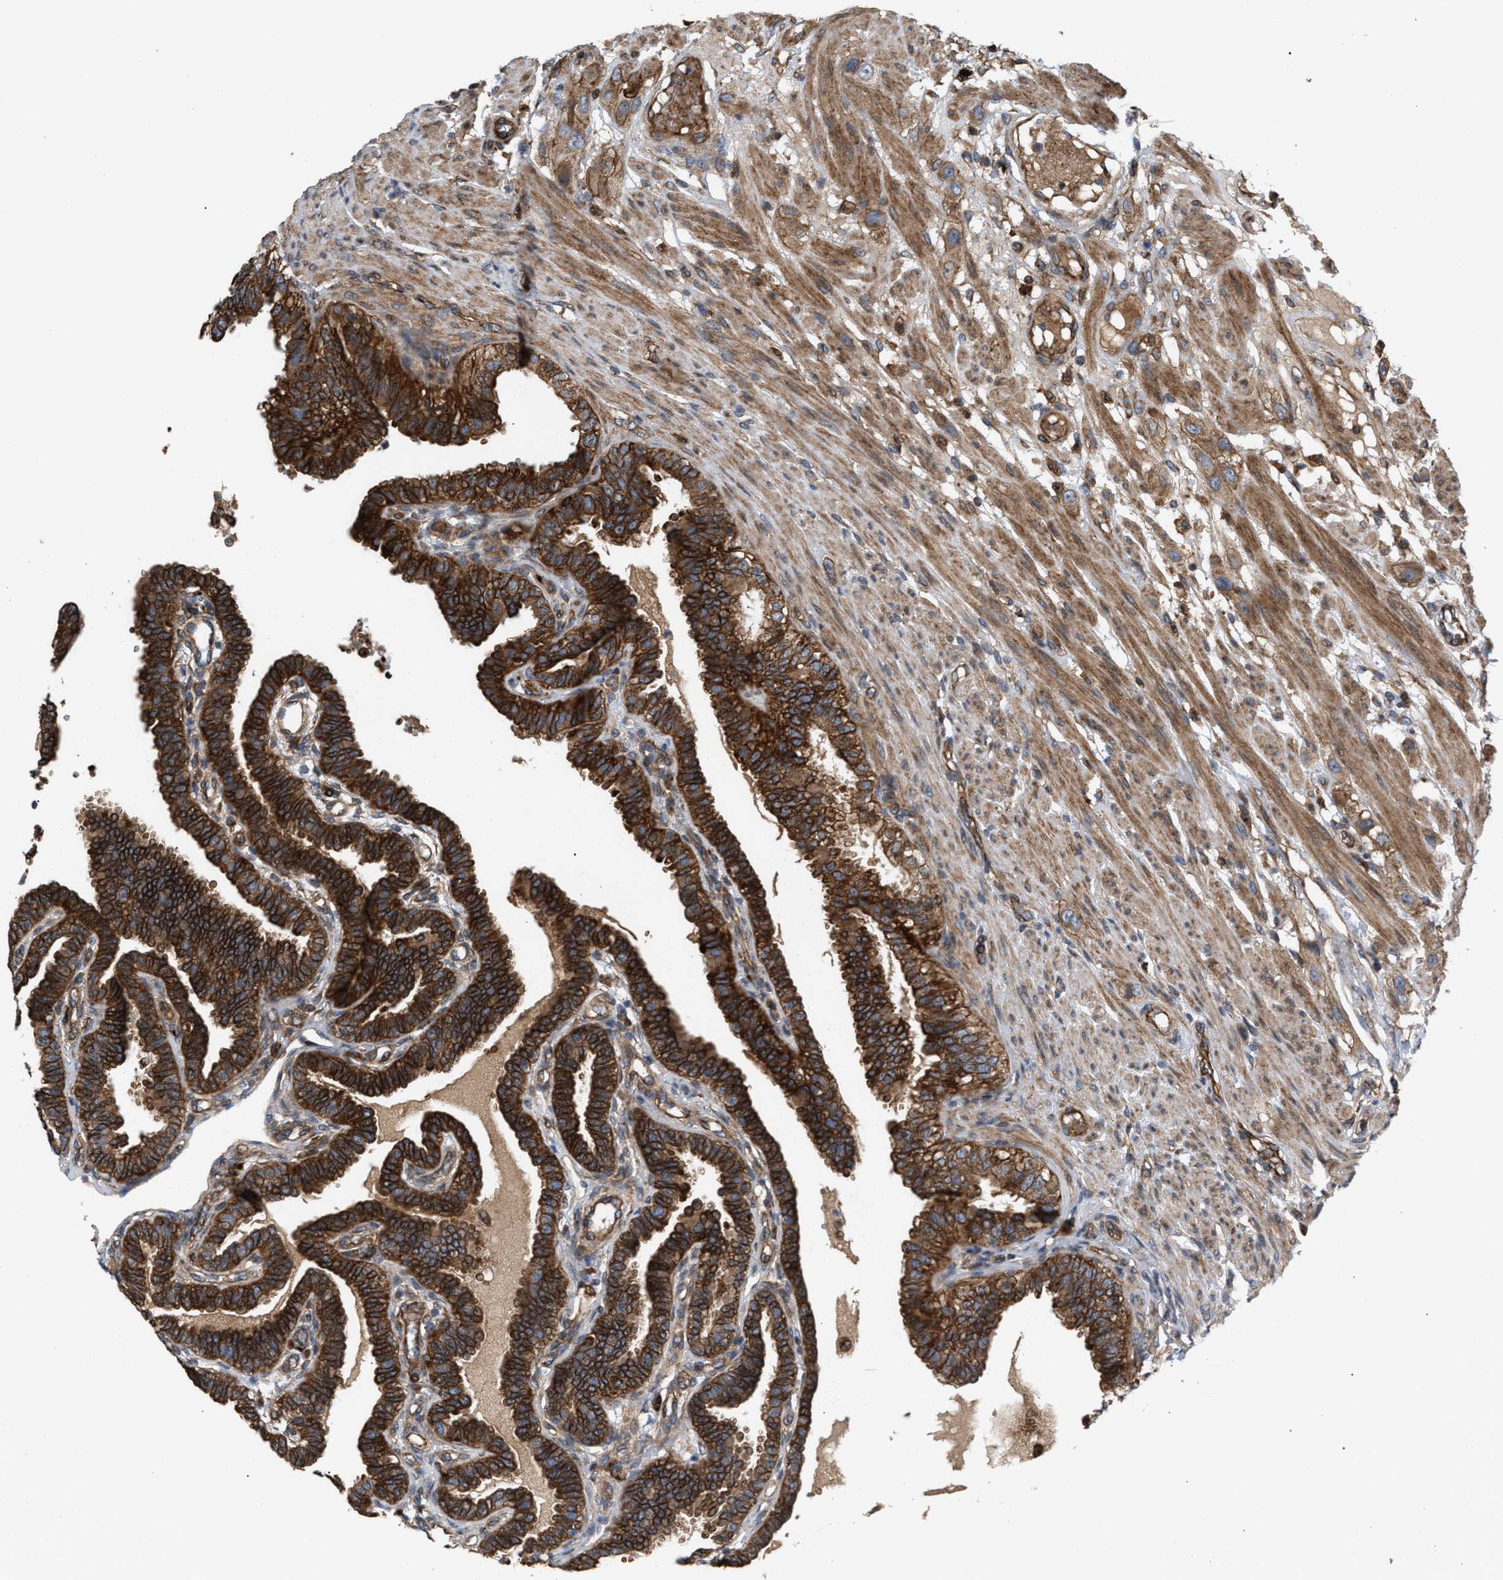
{"staining": {"intensity": "strong", "quantity": ">75%", "location": "cytoplasmic/membranous"}, "tissue": "fallopian tube", "cell_type": "Glandular cells", "image_type": "normal", "snomed": [{"axis": "morphology", "description": "Normal tissue, NOS"}, {"axis": "topography", "description": "Fallopian tube"}, {"axis": "topography", "description": "Placenta"}], "caption": "Normal fallopian tube shows strong cytoplasmic/membranous positivity in about >75% of glandular cells (DAB IHC with brightfield microscopy, high magnification)..", "gene": "GCC1", "patient": {"sex": "female", "age": 34}}